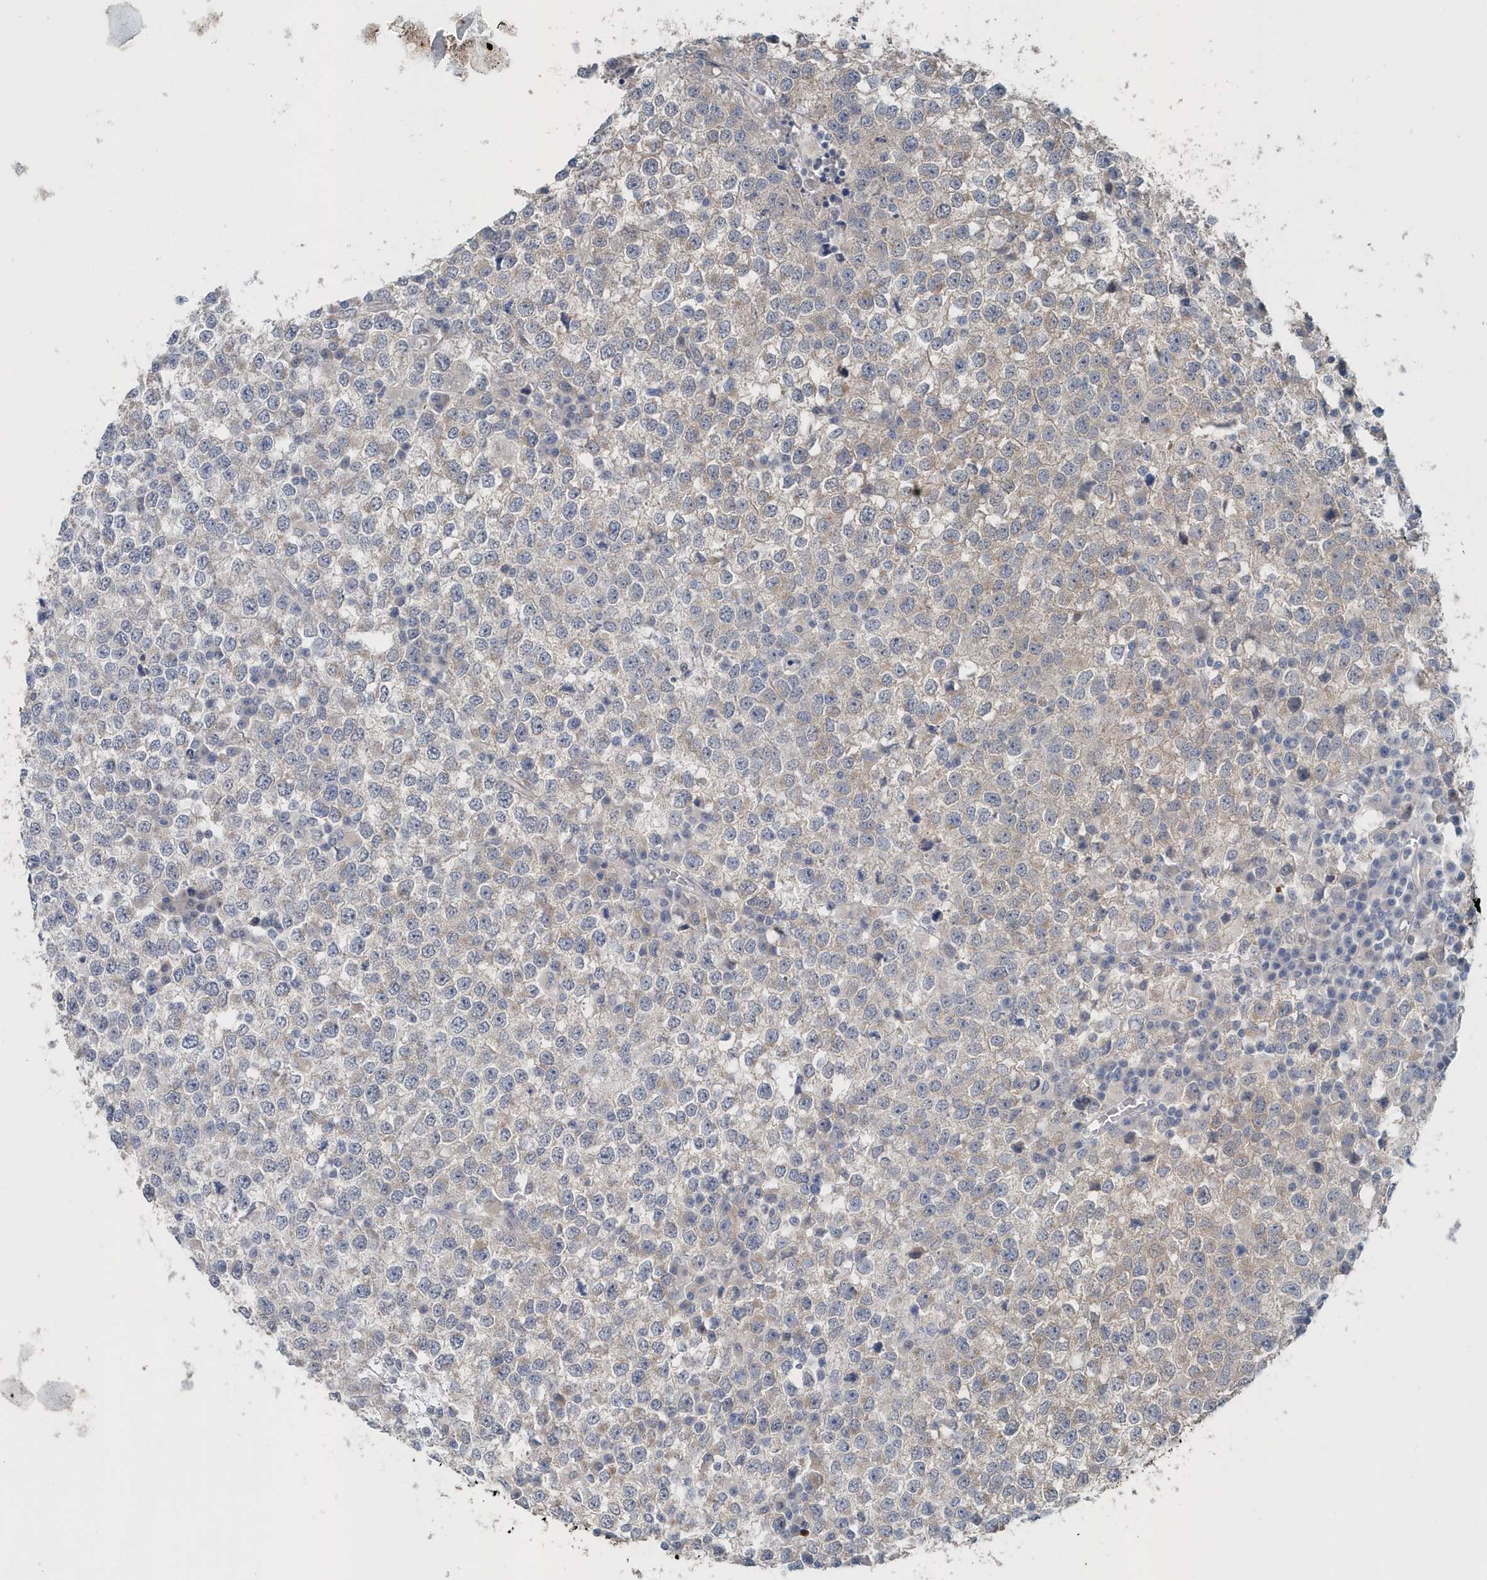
{"staining": {"intensity": "negative", "quantity": "none", "location": "none"}, "tissue": "testis cancer", "cell_type": "Tumor cells", "image_type": "cancer", "snomed": [{"axis": "morphology", "description": "Seminoma, NOS"}, {"axis": "topography", "description": "Testis"}], "caption": "An image of testis cancer (seminoma) stained for a protein shows no brown staining in tumor cells. The staining was performed using DAB to visualize the protein expression in brown, while the nuclei were stained in blue with hematoxylin (Magnification: 20x).", "gene": "PFN2", "patient": {"sex": "male", "age": 65}}